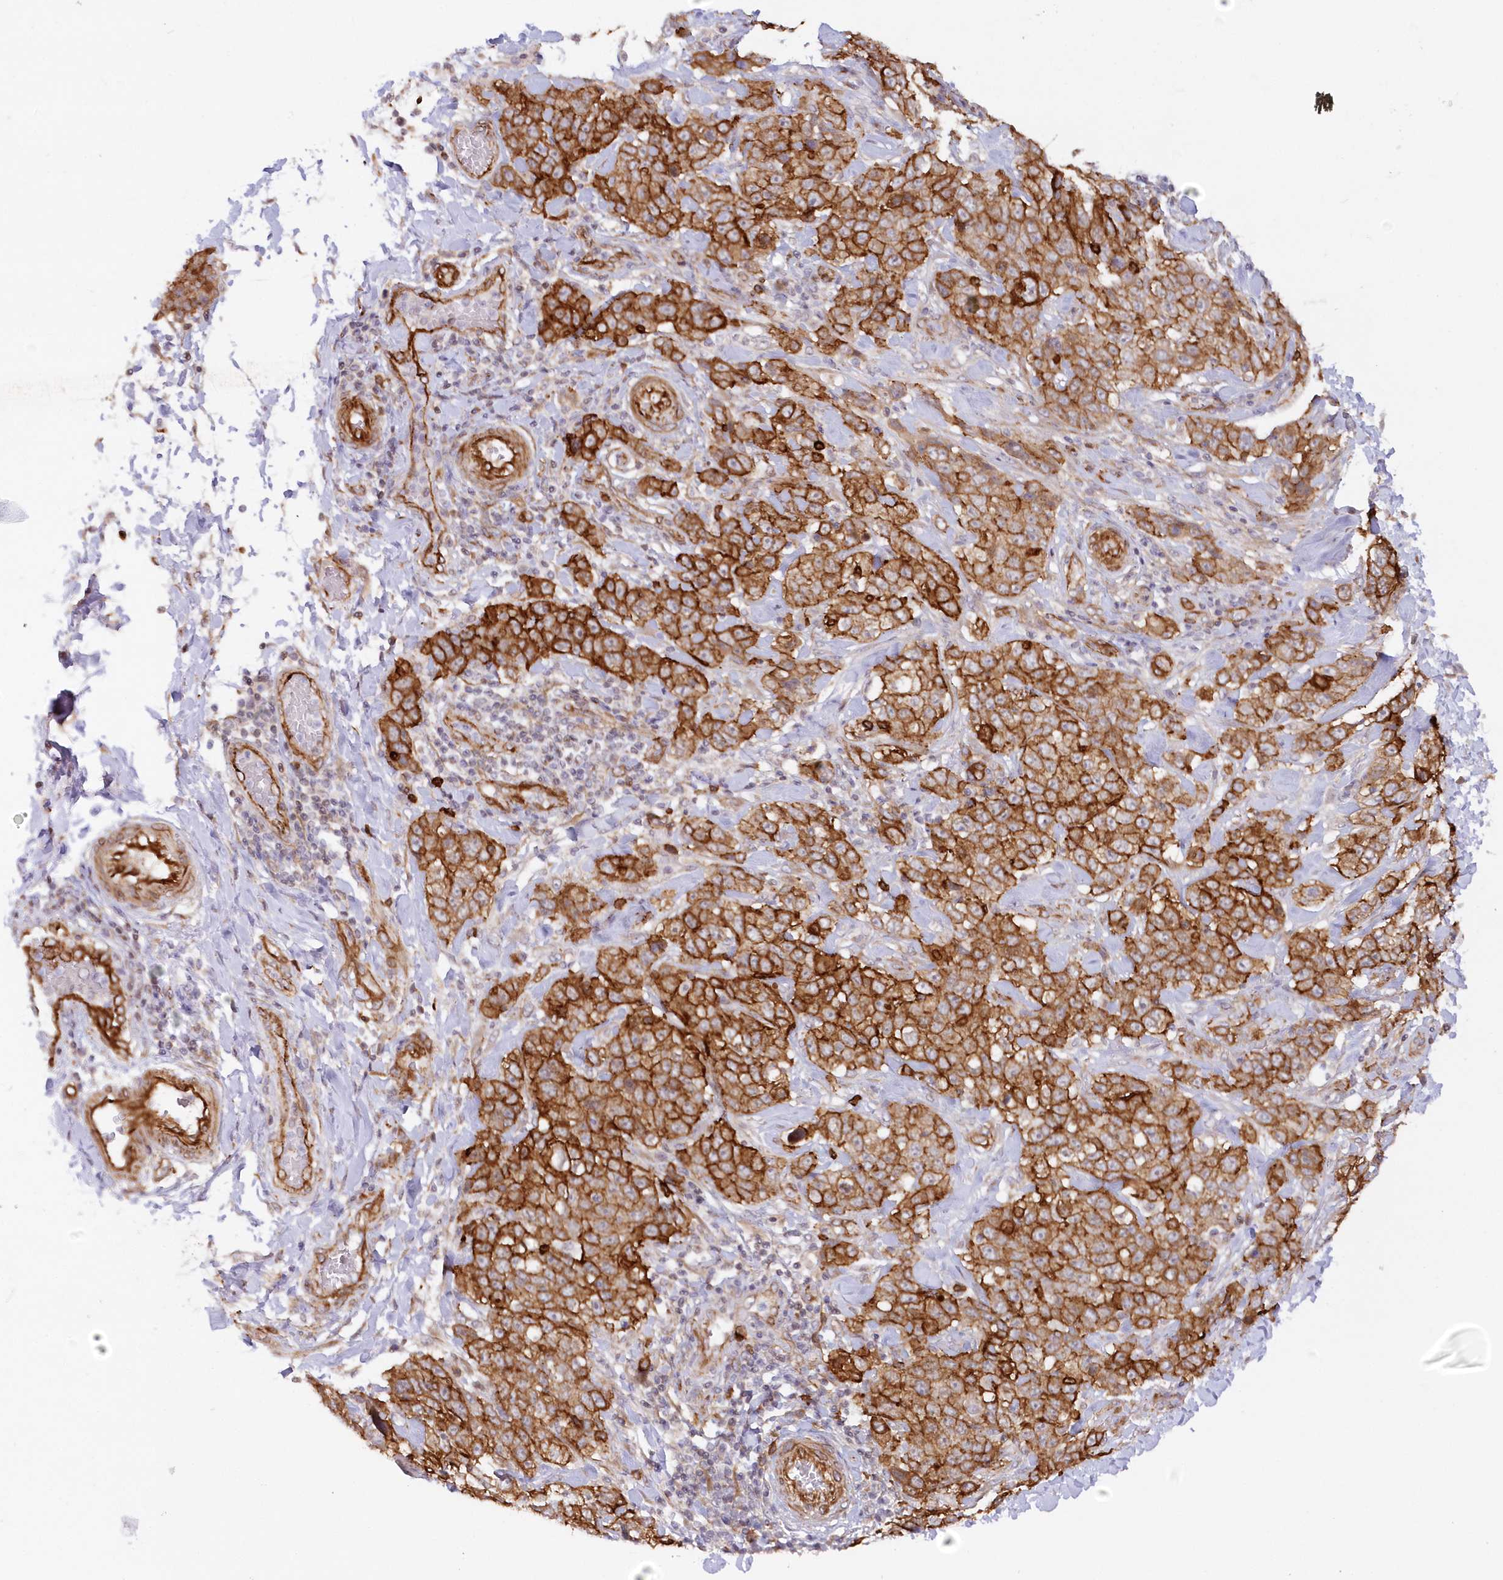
{"staining": {"intensity": "strong", "quantity": ">75%", "location": "cytoplasmic/membranous"}, "tissue": "stomach cancer", "cell_type": "Tumor cells", "image_type": "cancer", "snomed": [{"axis": "morphology", "description": "Adenocarcinoma, NOS"}, {"axis": "topography", "description": "Stomach"}], "caption": "A photomicrograph of human adenocarcinoma (stomach) stained for a protein exhibits strong cytoplasmic/membranous brown staining in tumor cells.", "gene": "AFAP1L2", "patient": {"sex": "male", "age": 48}}